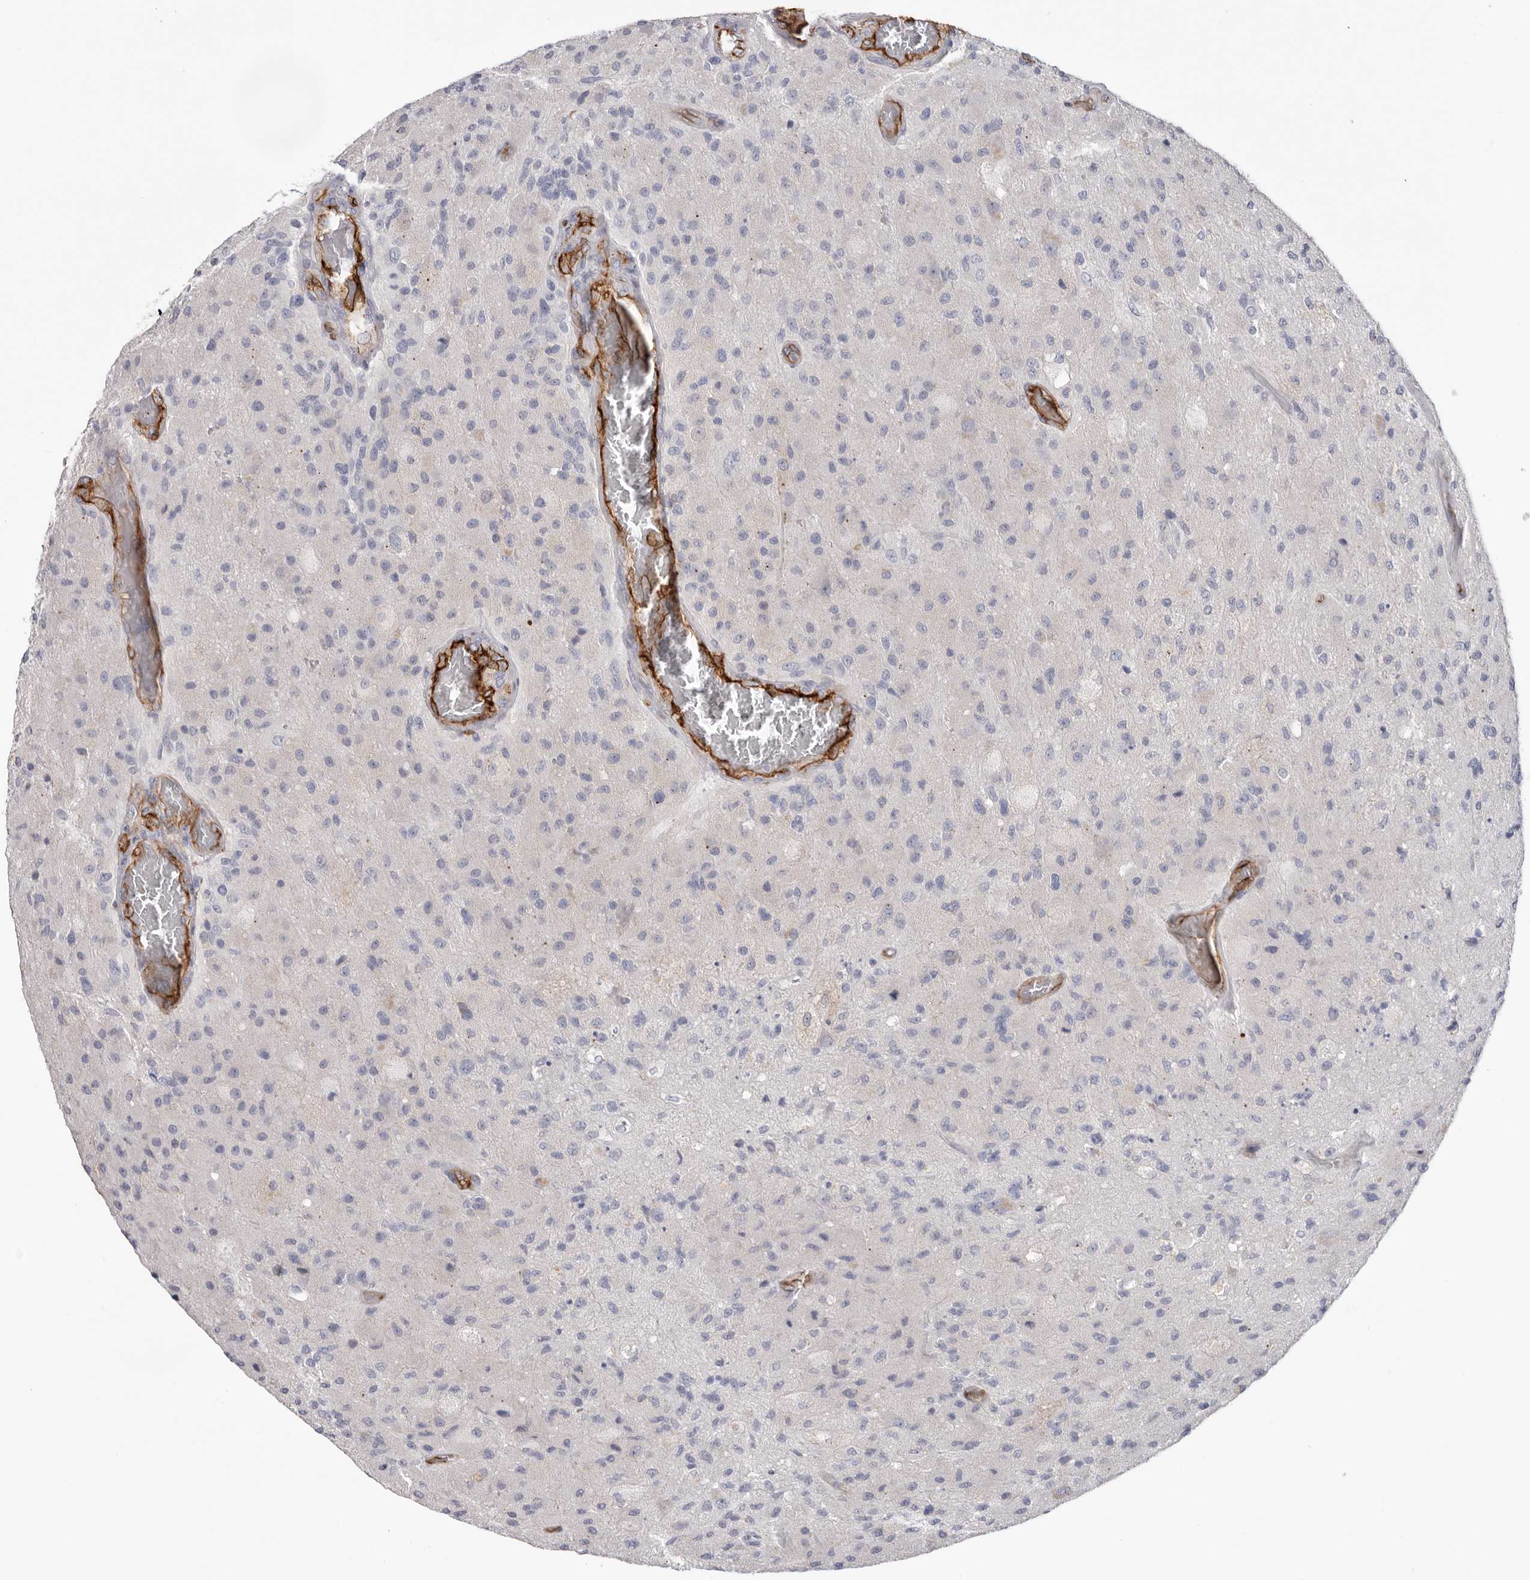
{"staining": {"intensity": "negative", "quantity": "none", "location": "none"}, "tissue": "glioma", "cell_type": "Tumor cells", "image_type": "cancer", "snomed": [{"axis": "morphology", "description": "Normal tissue, NOS"}, {"axis": "morphology", "description": "Glioma, malignant, High grade"}, {"axis": "topography", "description": "Cerebral cortex"}], "caption": "Immunohistochemical staining of human glioma demonstrates no significant expression in tumor cells.", "gene": "LRRC66", "patient": {"sex": "male", "age": 77}}